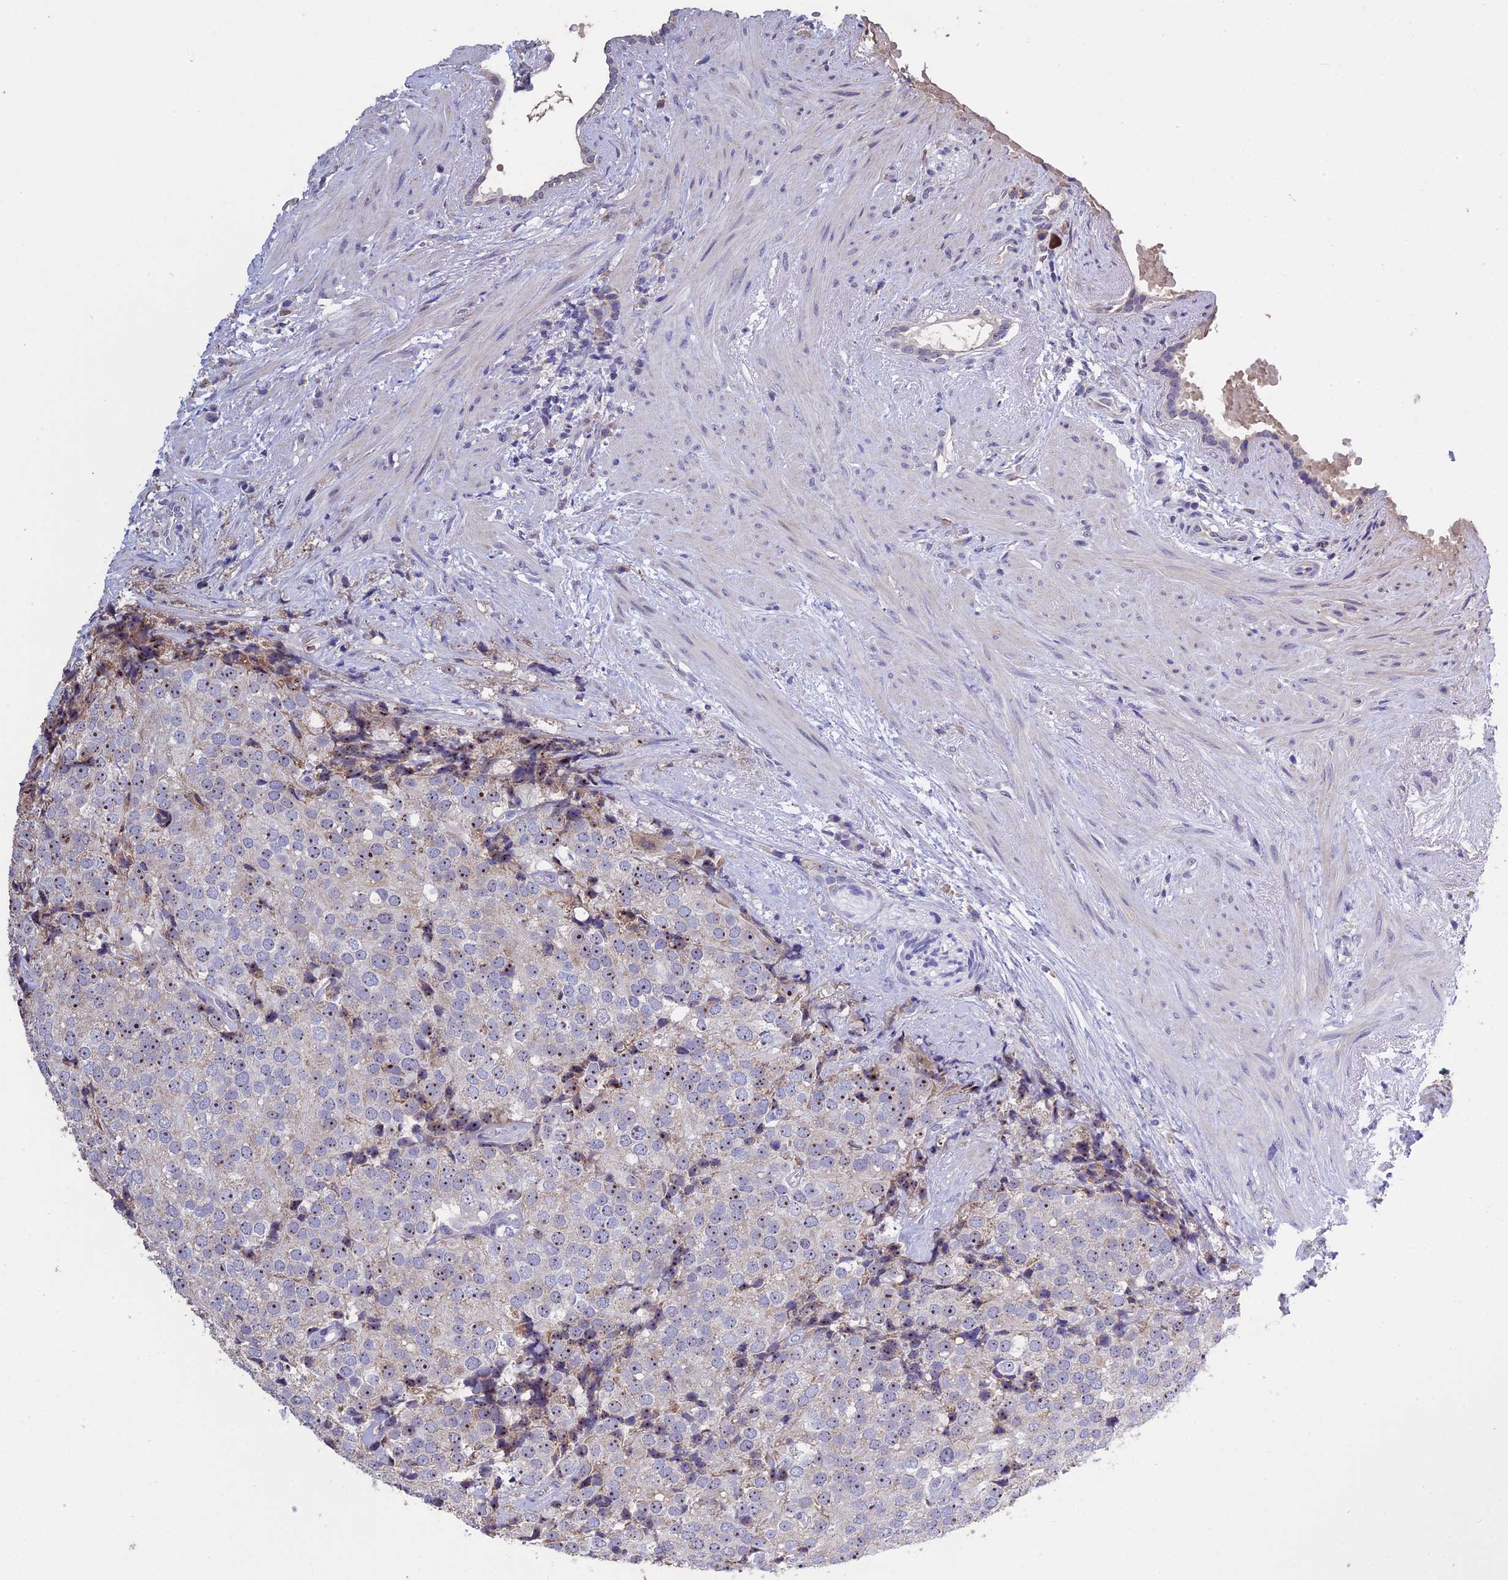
{"staining": {"intensity": "weak", "quantity": "25%-75%", "location": "nuclear"}, "tissue": "prostate cancer", "cell_type": "Tumor cells", "image_type": "cancer", "snomed": [{"axis": "morphology", "description": "Adenocarcinoma, High grade"}, {"axis": "topography", "description": "Prostate"}], "caption": "IHC of human prostate adenocarcinoma (high-grade) demonstrates low levels of weak nuclear expression in about 25%-75% of tumor cells.", "gene": "KNOP1", "patient": {"sex": "male", "age": 49}}